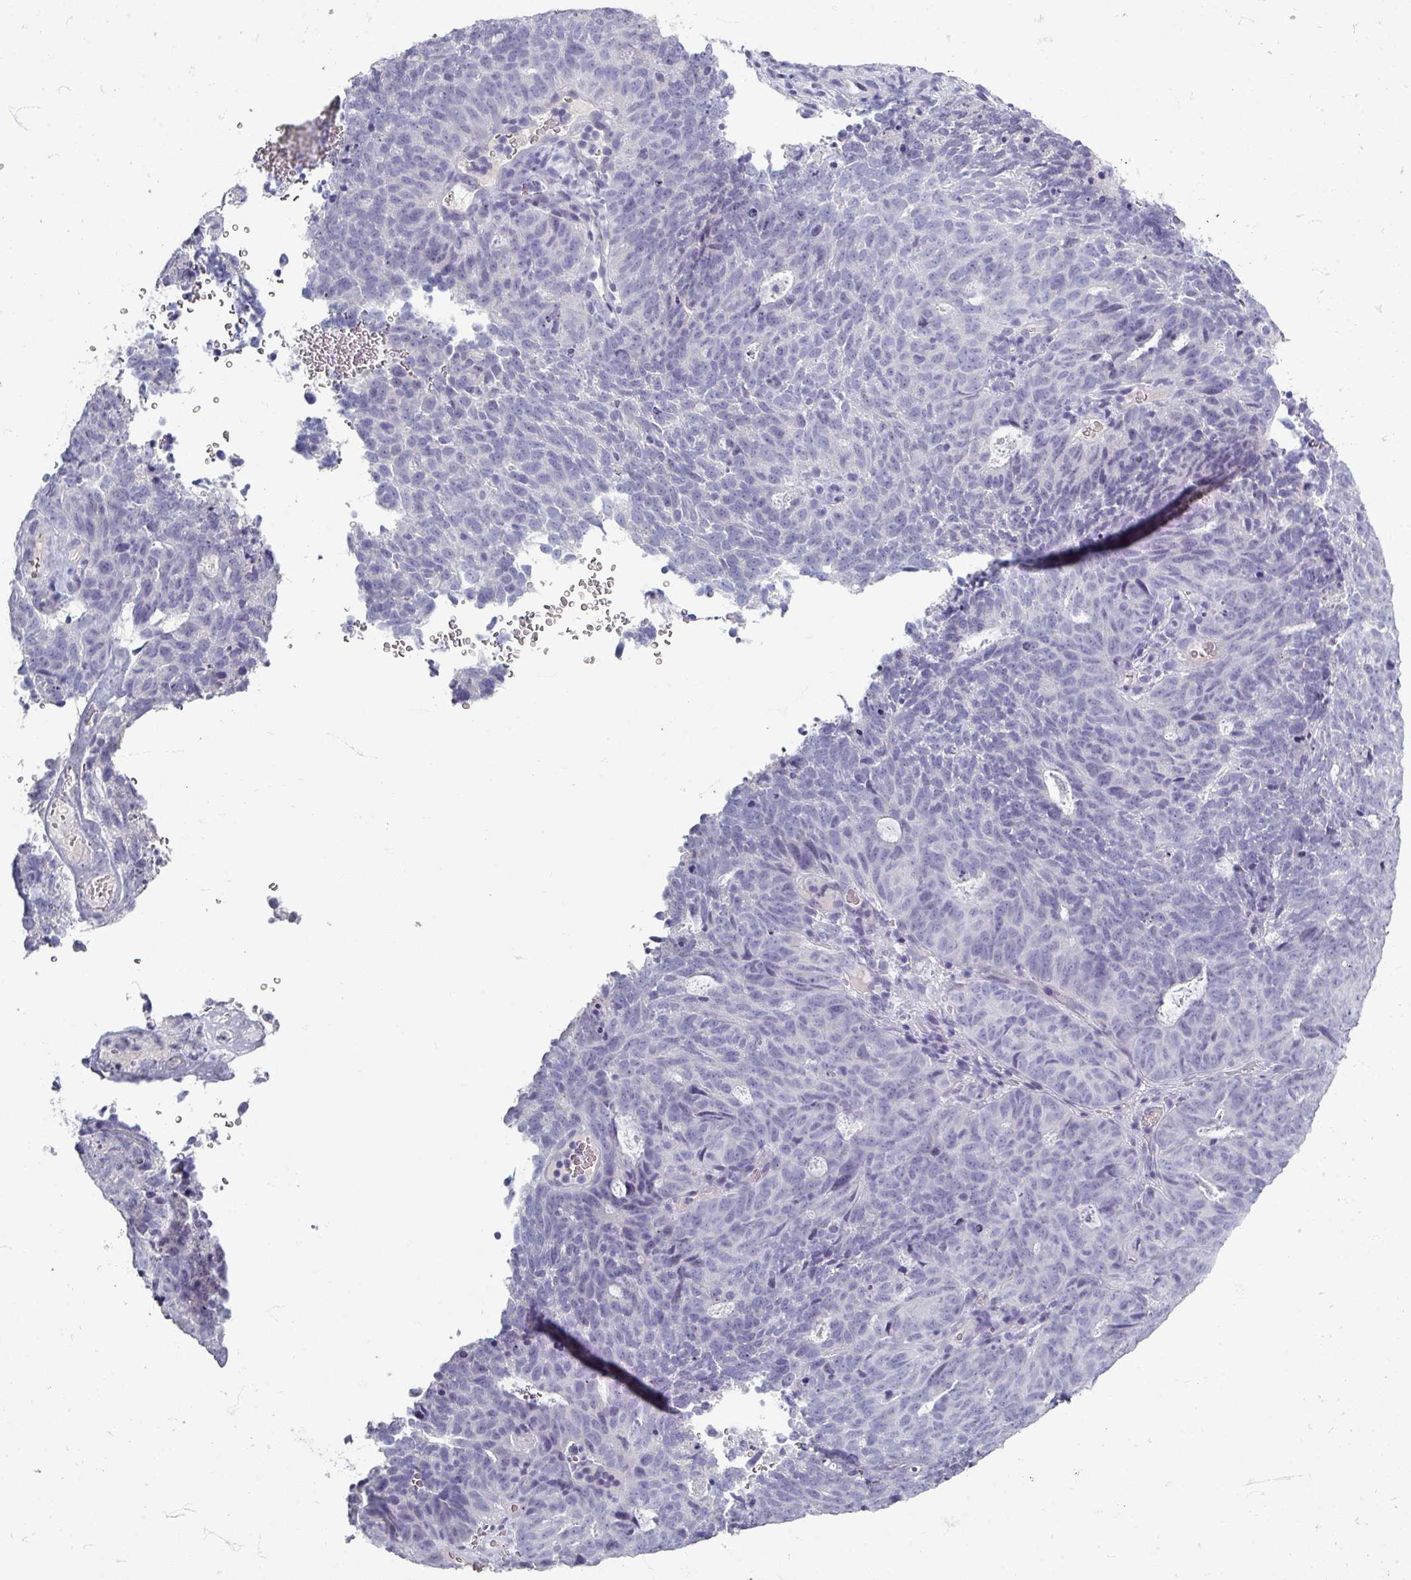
{"staining": {"intensity": "negative", "quantity": "none", "location": "none"}, "tissue": "cervical cancer", "cell_type": "Tumor cells", "image_type": "cancer", "snomed": [{"axis": "morphology", "description": "Adenocarcinoma, NOS"}, {"axis": "topography", "description": "Cervix"}], "caption": "Image shows no protein staining in tumor cells of cervical cancer (adenocarcinoma) tissue.", "gene": "ZNF878", "patient": {"sex": "female", "age": 38}}